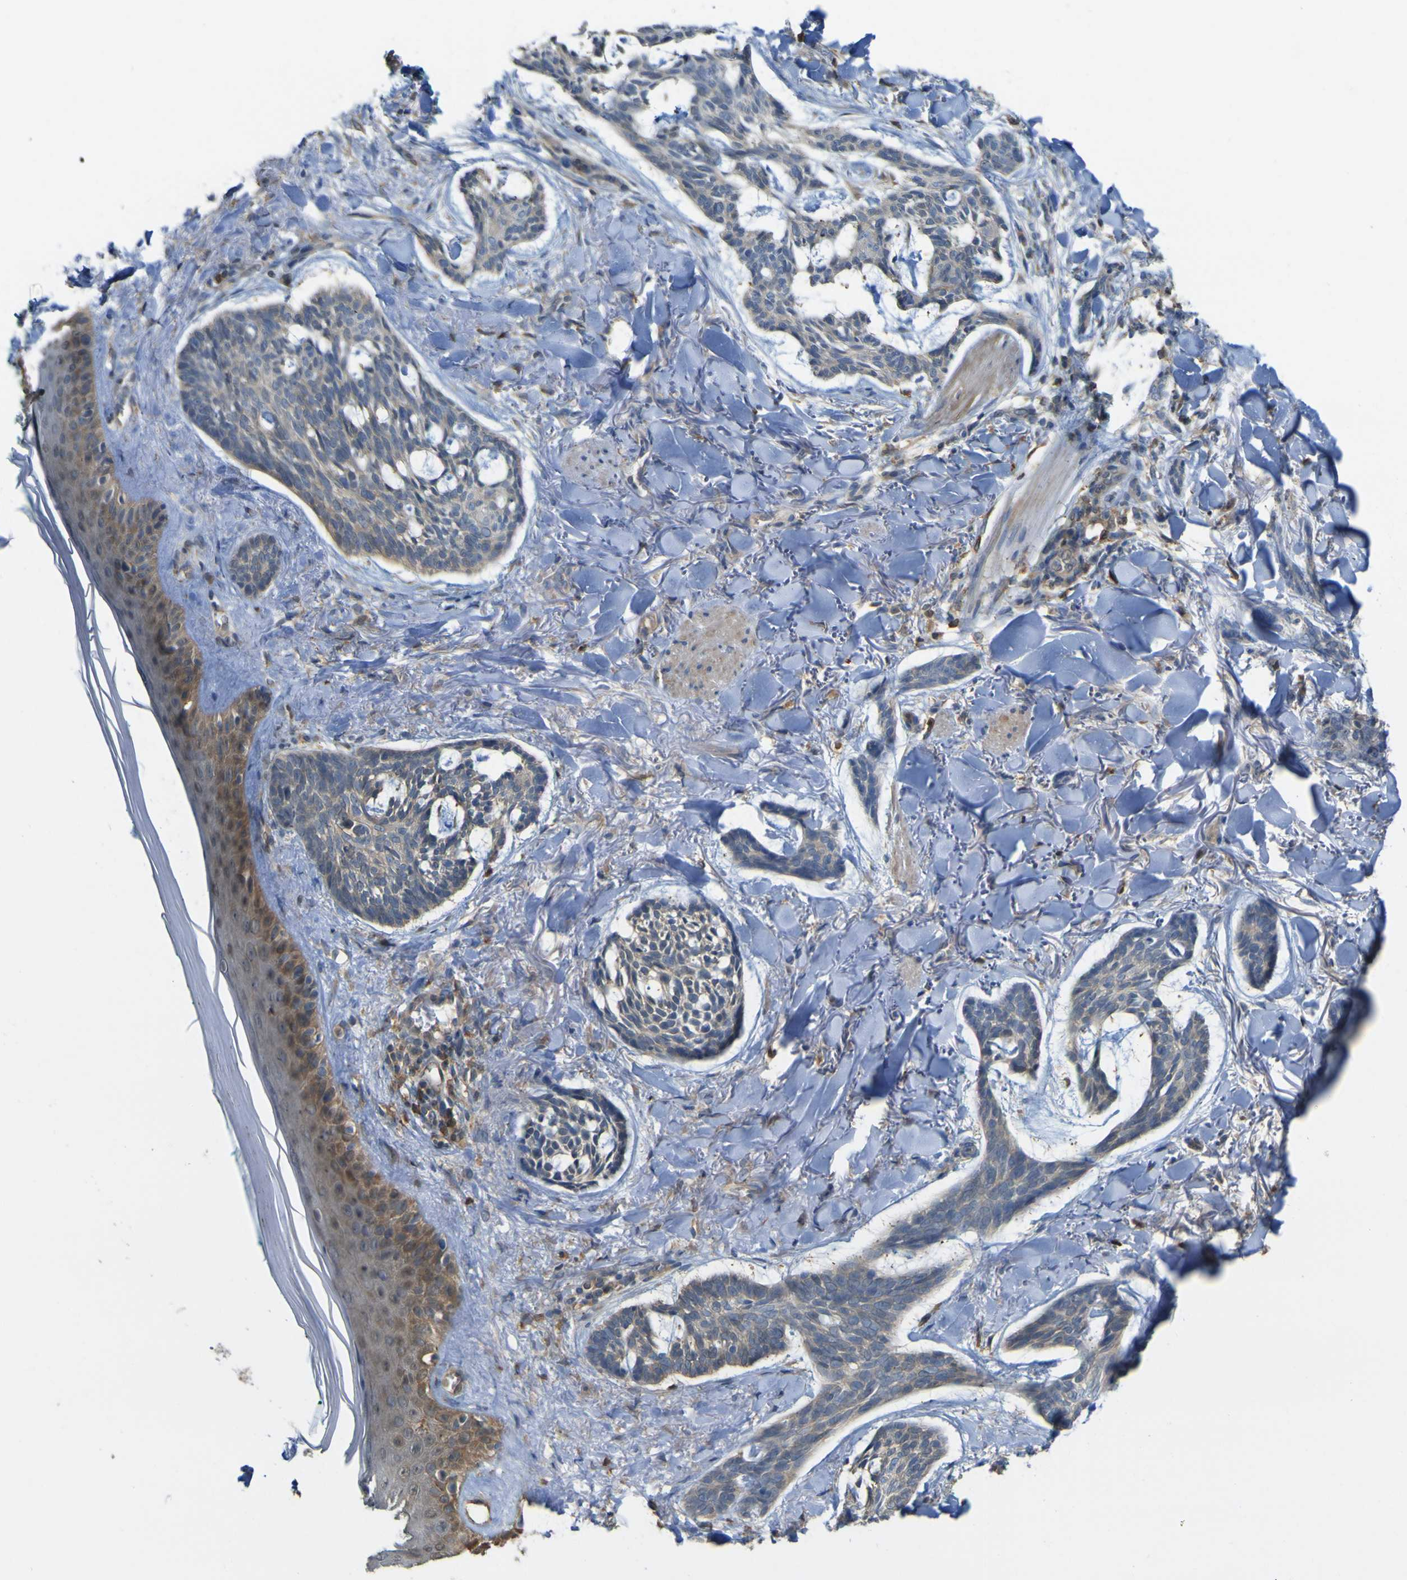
{"staining": {"intensity": "moderate", "quantity": "25%-75%", "location": "cytoplasmic/membranous"}, "tissue": "skin cancer", "cell_type": "Tumor cells", "image_type": "cancer", "snomed": [{"axis": "morphology", "description": "Basal cell carcinoma"}, {"axis": "topography", "description": "Skin"}], "caption": "DAB immunohistochemical staining of skin basal cell carcinoma demonstrates moderate cytoplasmic/membranous protein positivity in about 25%-75% of tumor cells.", "gene": "ABHD3", "patient": {"sex": "male", "age": 43}}